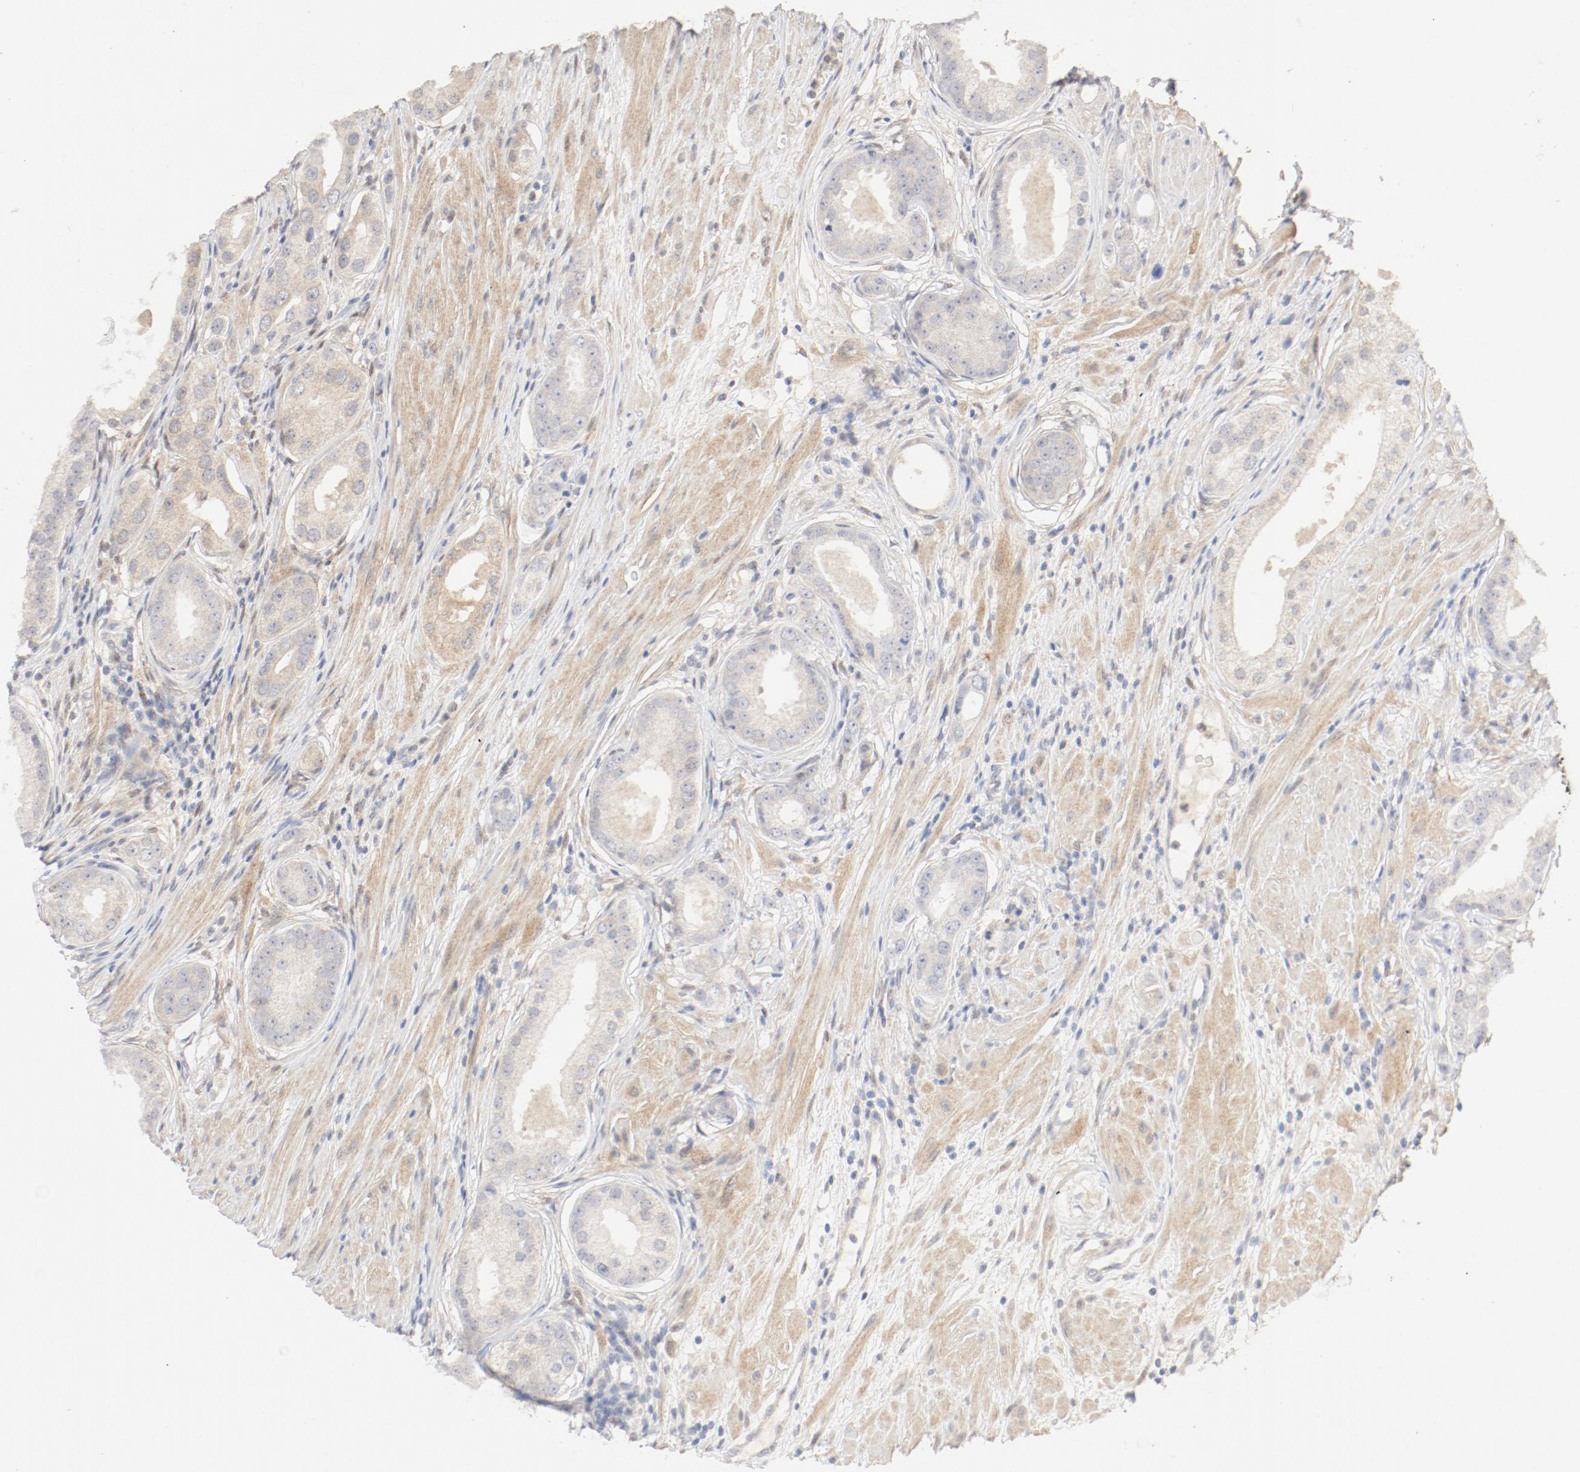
{"staining": {"intensity": "weak", "quantity": "25%-75%", "location": "cytoplasmic/membranous"}, "tissue": "prostate cancer", "cell_type": "Tumor cells", "image_type": "cancer", "snomed": [{"axis": "morphology", "description": "Adenocarcinoma, Medium grade"}, {"axis": "topography", "description": "Prostate"}], "caption": "Weak cytoplasmic/membranous expression for a protein is present in approximately 25%-75% of tumor cells of prostate cancer using IHC.", "gene": "PGM1", "patient": {"sex": "male", "age": 53}}